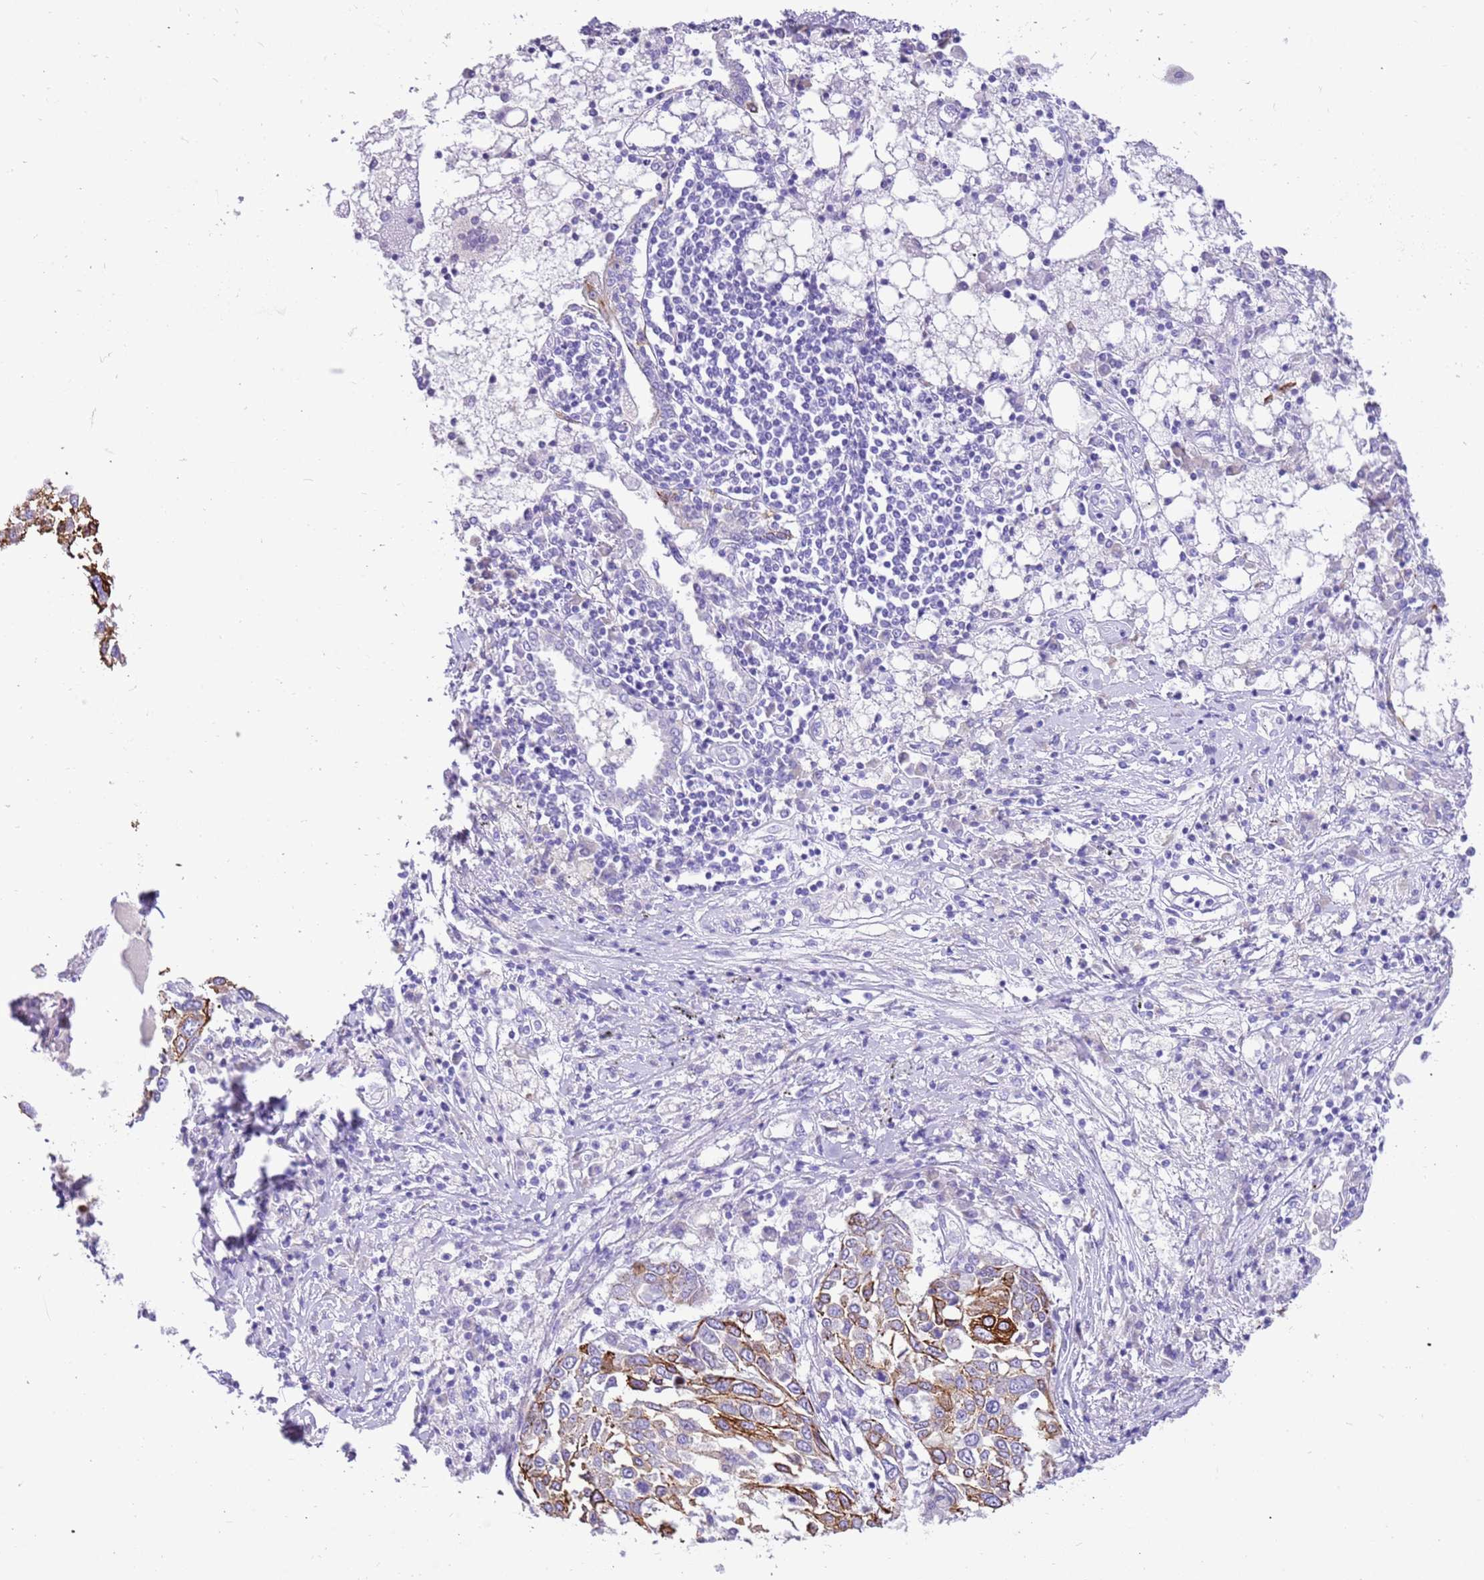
{"staining": {"intensity": "moderate", "quantity": ">75%", "location": "cytoplasmic/membranous"}, "tissue": "lung cancer", "cell_type": "Tumor cells", "image_type": "cancer", "snomed": [{"axis": "morphology", "description": "Squamous cell carcinoma, NOS"}, {"axis": "topography", "description": "Lung"}], "caption": "A medium amount of moderate cytoplasmic/membranous staining is appreciated in about >75% of tumor cells in lung squamous cell carcinoma tissue.", "gene": "R3HDM4", "patient": {"sex": "male", "age": 65}}